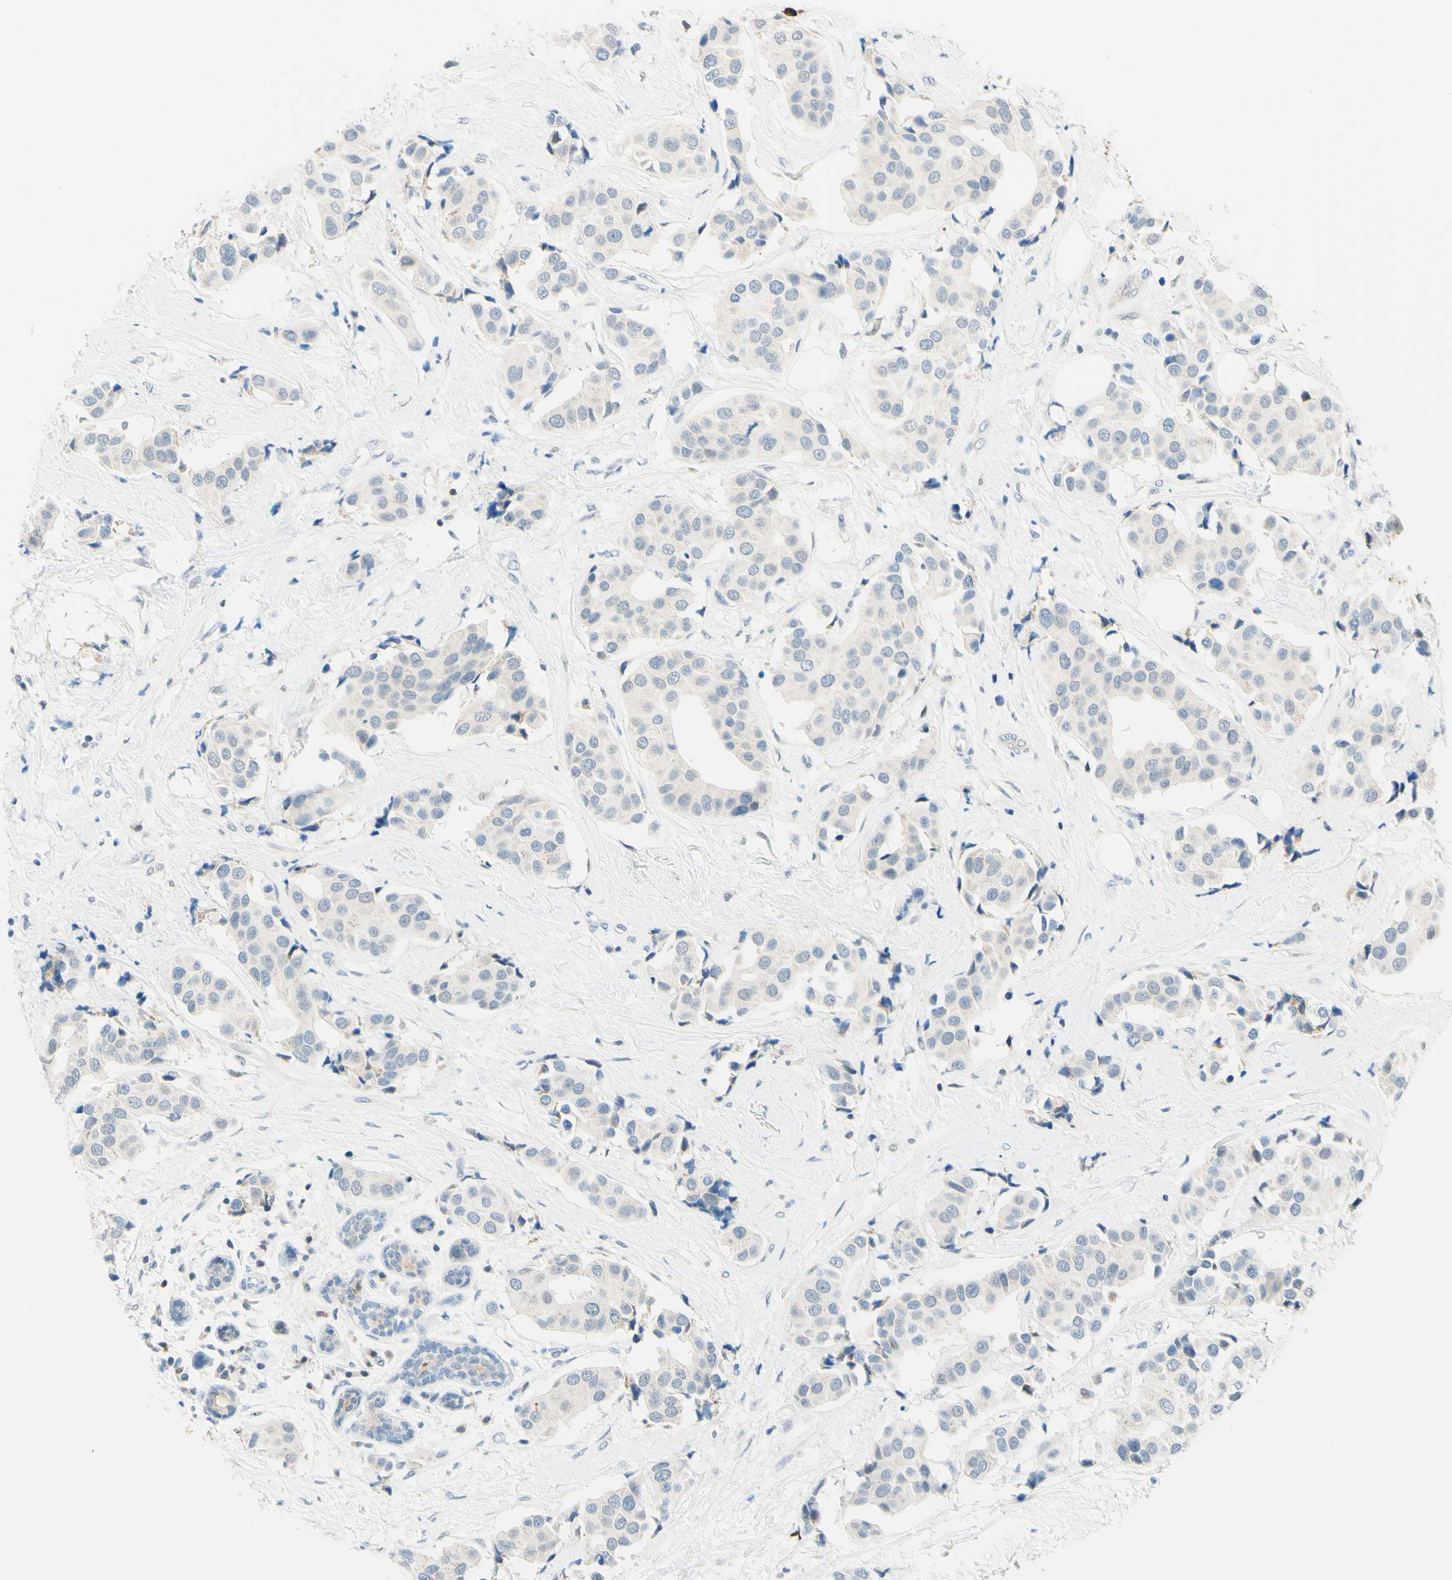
{"staining": {"intensity": "negative", "quantity": "none", "location": "none"}, "tissue": "breast cancer", "cell_type": "Tumor cells", "image_type": "cancer", "snomed": [{"axis": "morphology", "description": "Normal tissue, NOS"}, {"axis": "morphology", "description": "Duct carcinoma"}, {"axis": "topography", "description": "Breast"}], "caption": "A high-resolution histopathology image shows immunohistochemistry staining of breast cancer, which reveals no significant expression in tumor cells.", "gene": "TREM2", "patient": {"sex": "female", "age": 39}}